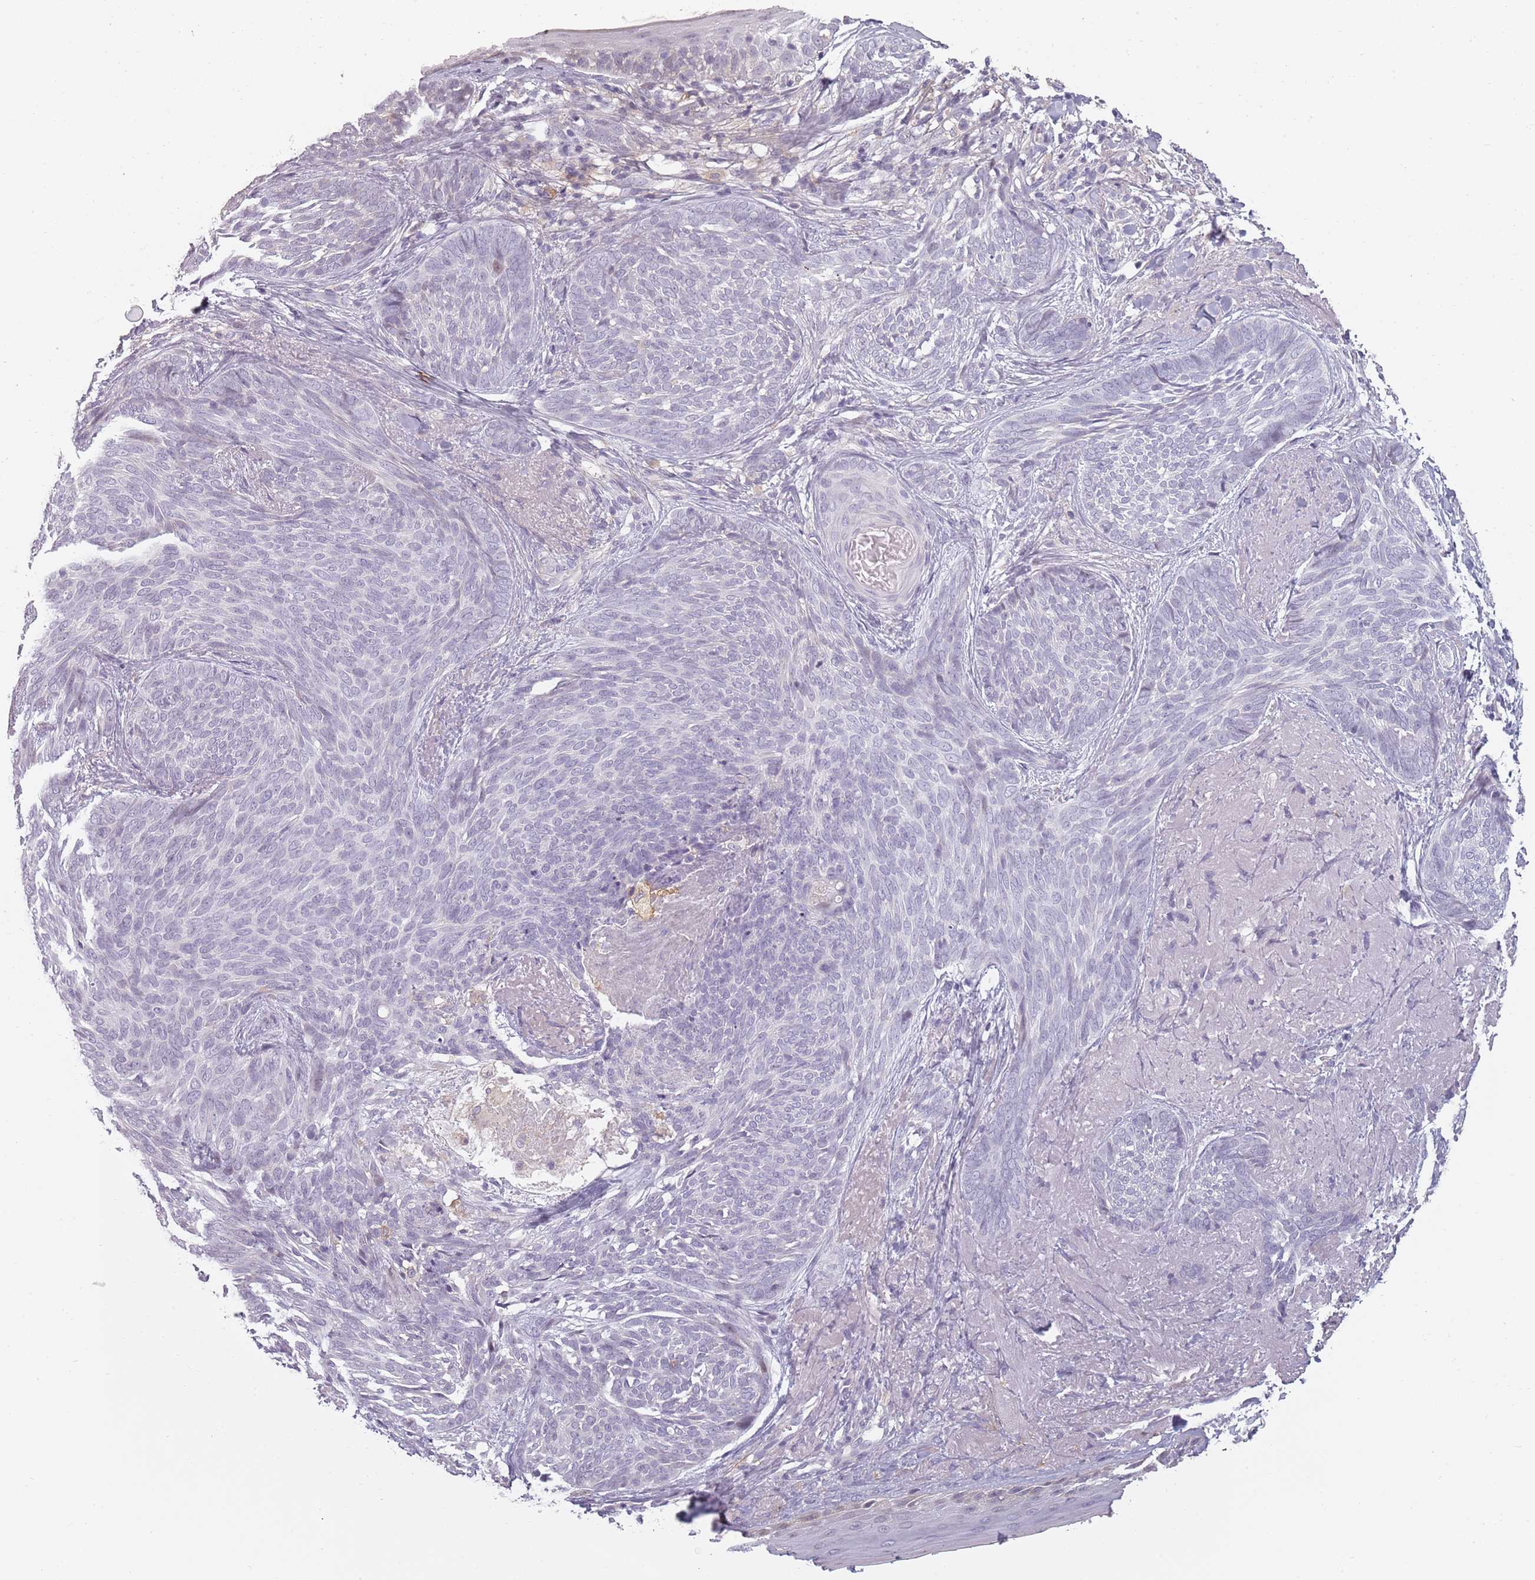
{"staining": {"intensity": "negative", "quantity": "none", "location": "none"}, "tissue": "skin cancer", "cell_type": "Tumor cells", "image_type": "cancer", "snomed": [{"axis": "morphology", "description": "Basal cell carcinoma"}, {"axis": "topography", "description": "Skin"}], "caption": "There is no significant expression in tumor cells of skin basal cell carcinoma.", "gene": "CC2D2B", "patient": {"sex": "female", "age": 86}}